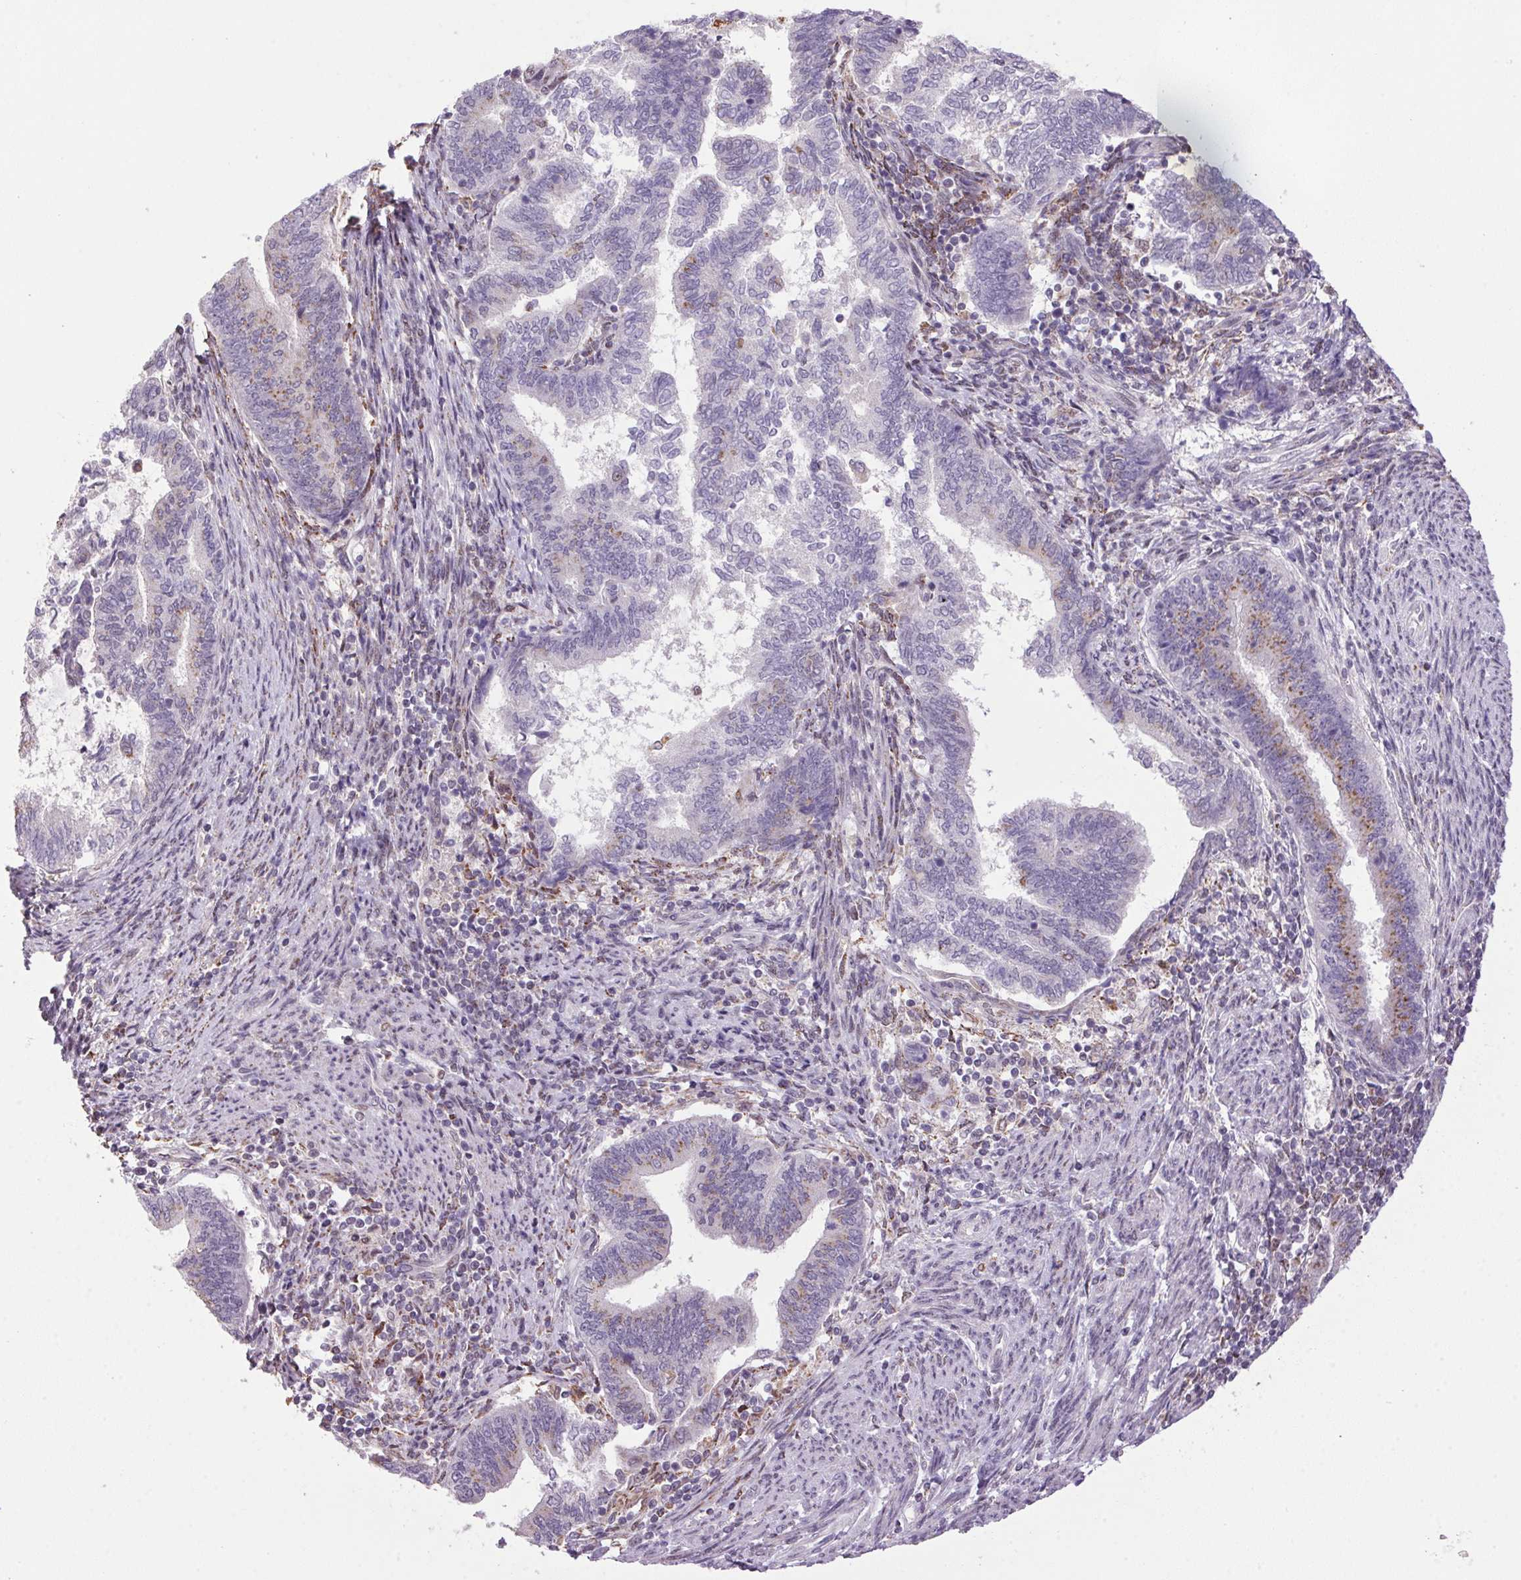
{"staining": {"intensity": "weak", "quantity": "<25%", "location": "cytoplasmic/membranous"}, "tissue": "endometrial cancer", "cell_type": "Tumor cells", "image_type": "cancer", "snomed": [{"axis": "morphology", "description": "Adenocarcinoma, NOS"}, {"axis": "topography", "description": "Endometrium"}], "caption": "Immunohistochemistry (IHC) photomicrograph of adenocarcinoma (endometrial) stained for a protein (brown), which exhibits no staining in tumor cells.", "gene": "AKR1E2", "patient": {"sex": "female", "age": 65}}